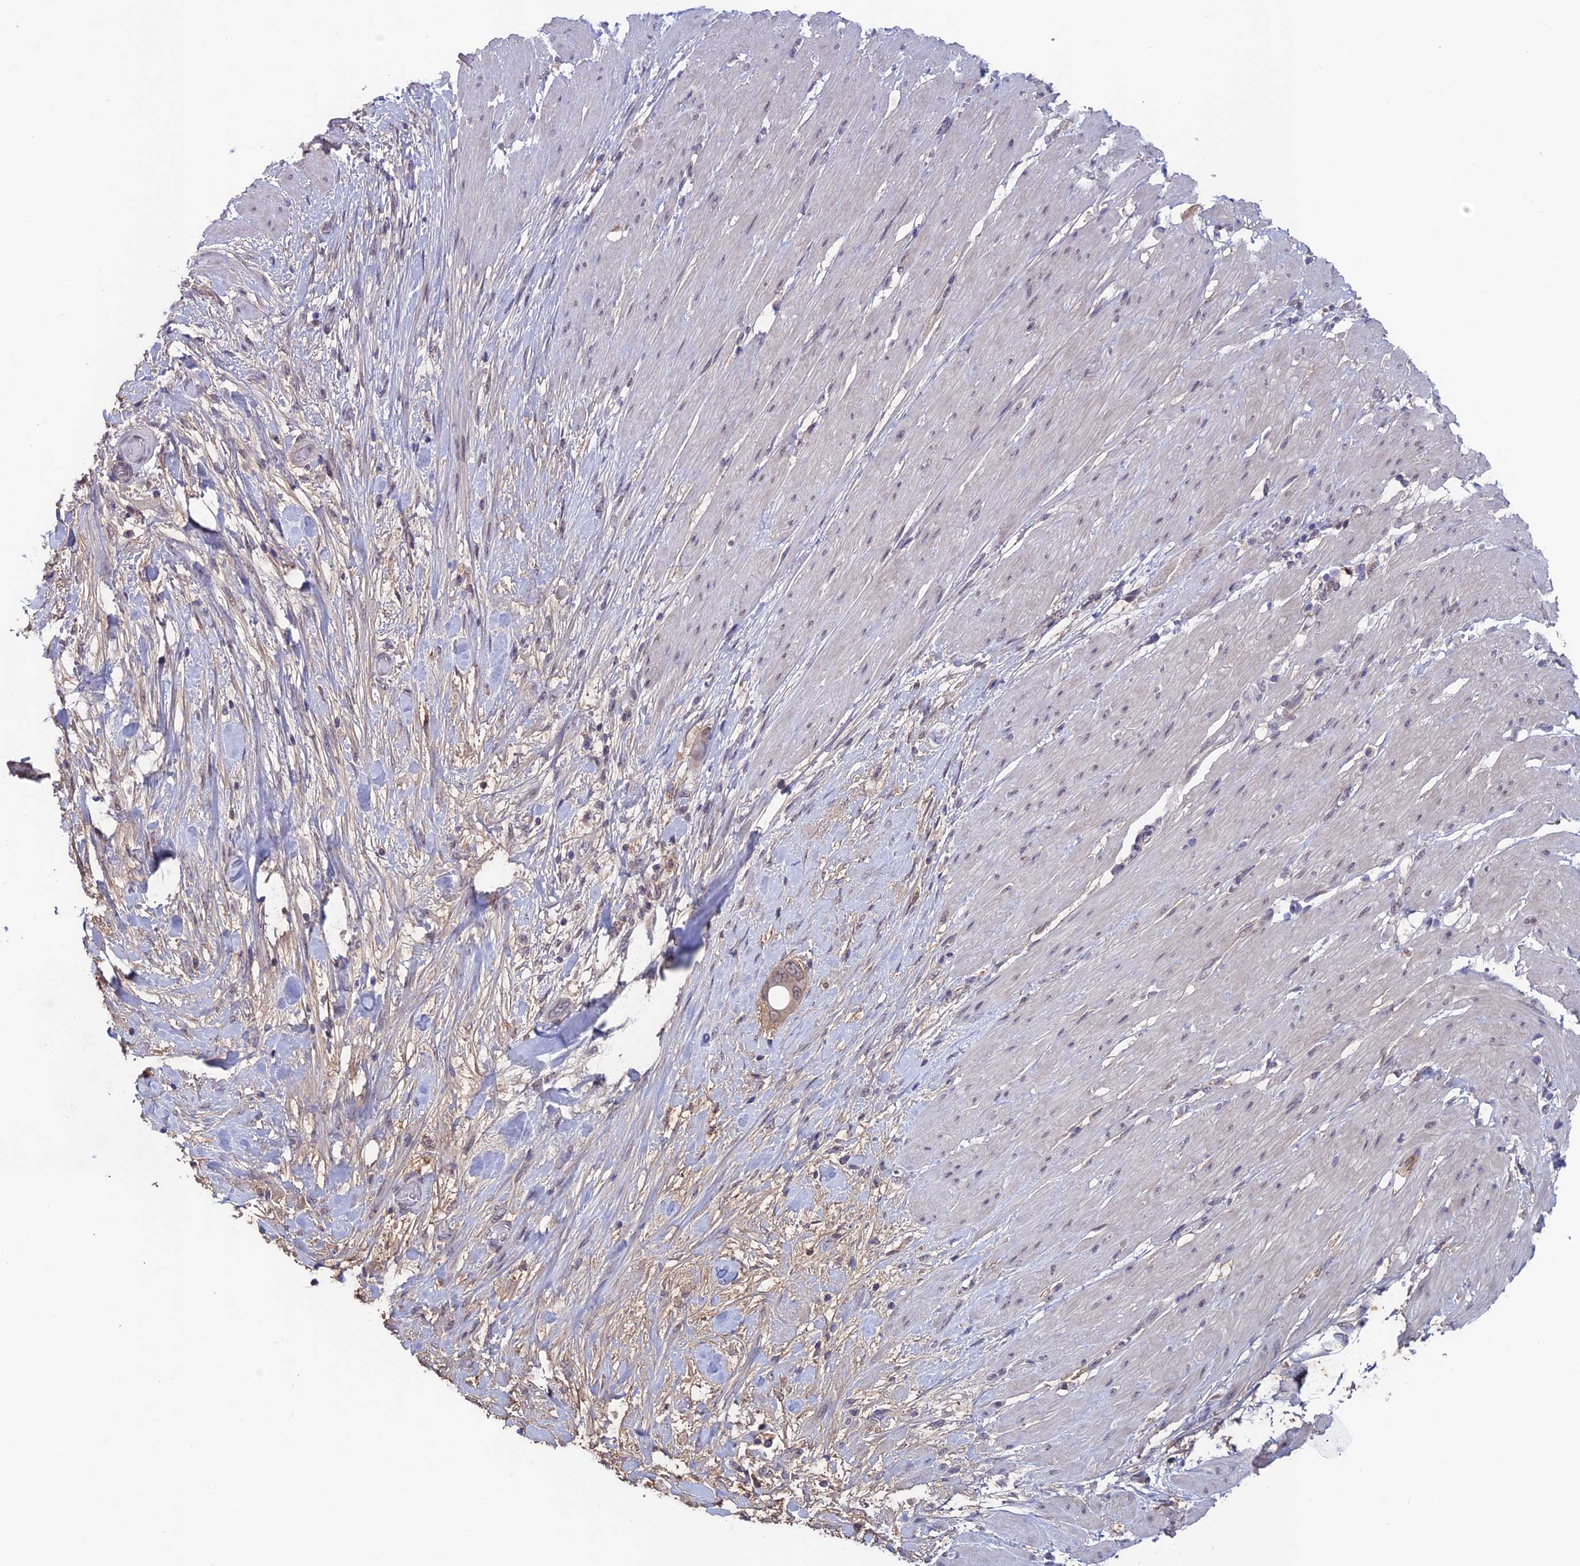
{"staining": {"intensity": "moderate", "quantity": "<25%", "location": "cytoplasmic/membranous"}, "tissue": "pancreatic cancer", "cell_type": "Tumor cells", "image_type": "cancer", "snomed": [{"axis": "morphology", "description": "Adenocarcinoma, NOS"}, {"axis": "topography", "description": "Pancreas"}], "caption": "Human pancreatic cancer (adenocarcinoma) stained with a protein marker demonstrates moderate staining in tumor cells.", "gene": "FKBPL", "patient": {"sex": "male", "age": 68}}